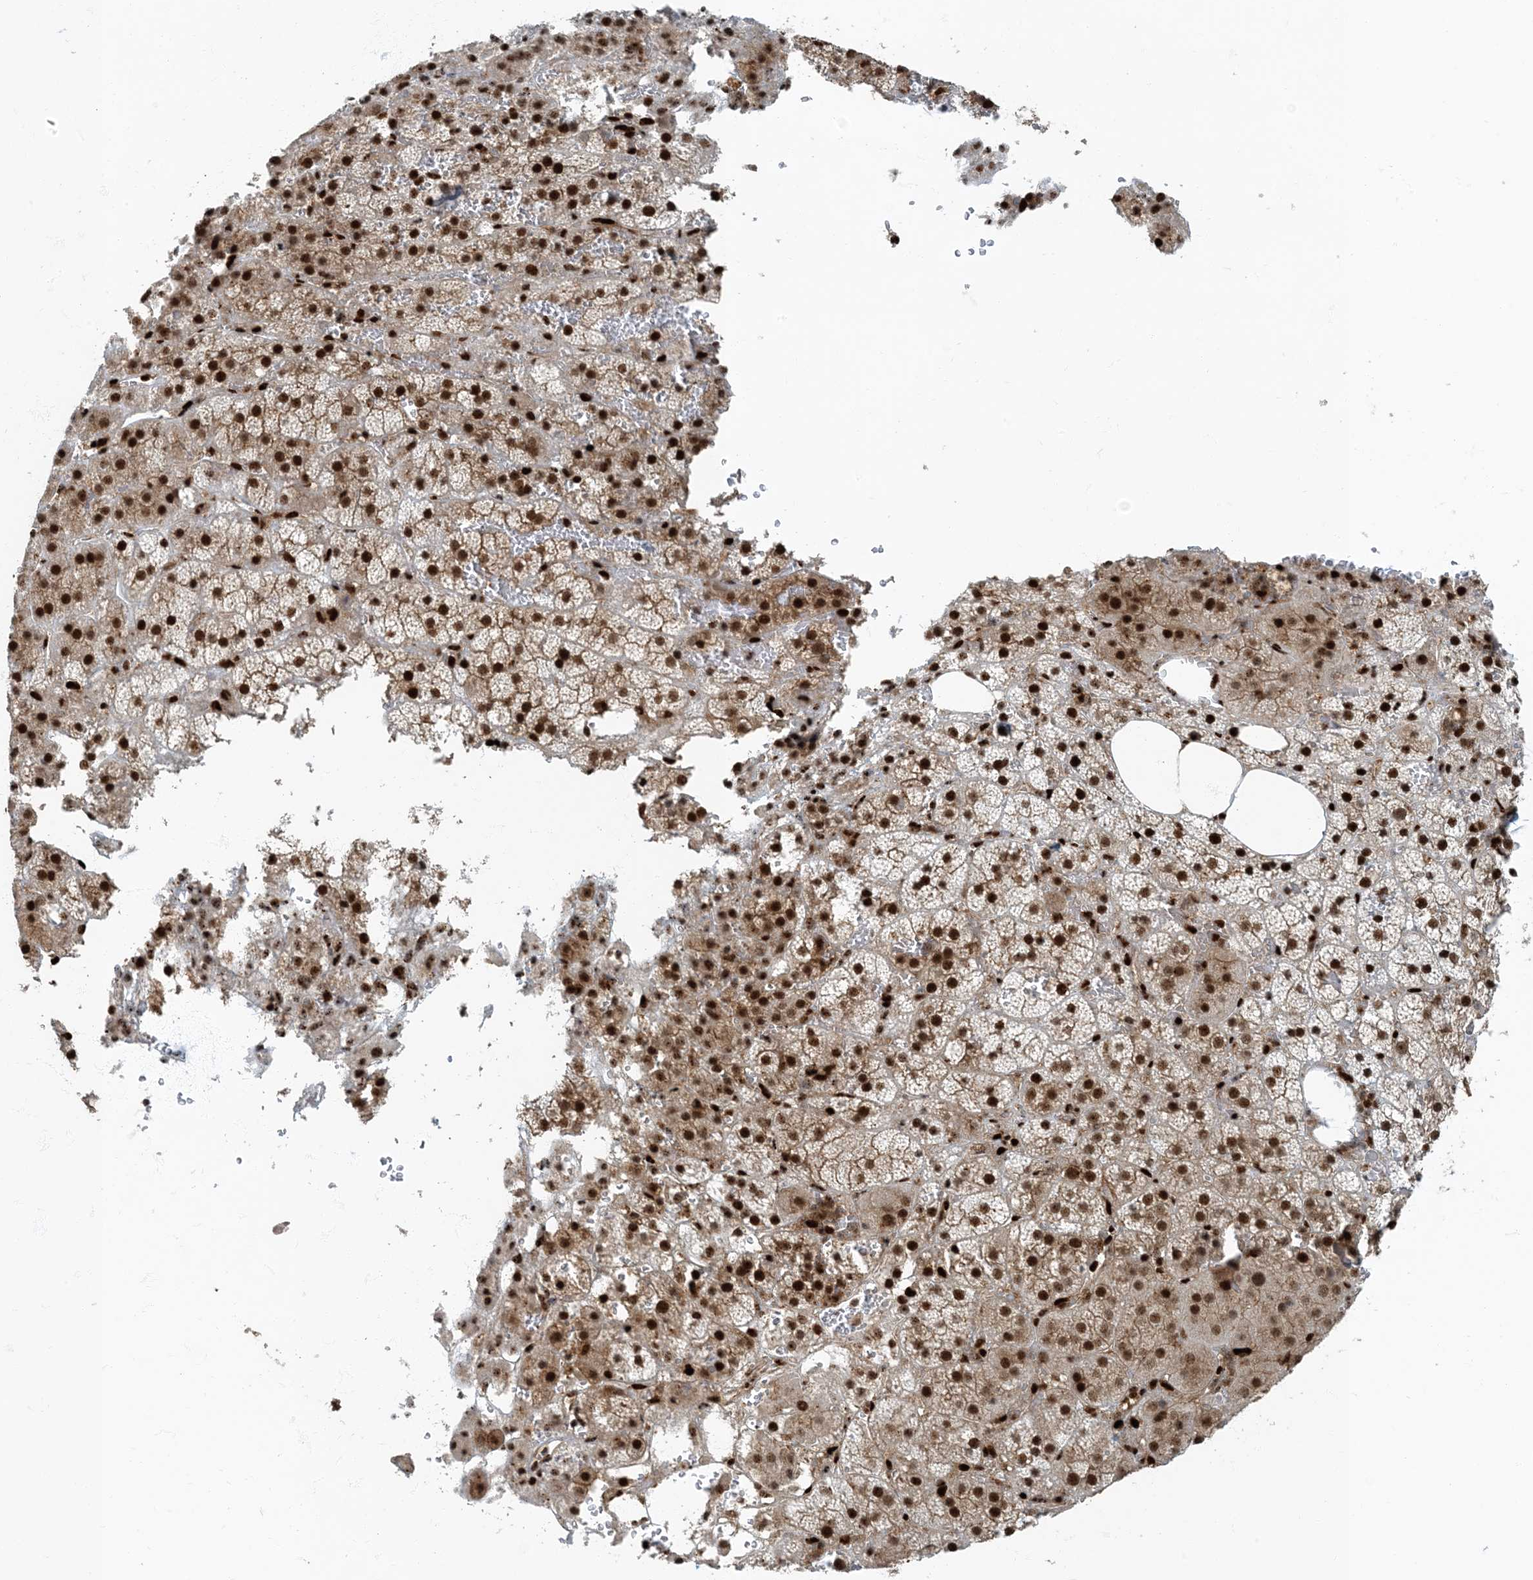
{"staining": {"intensity": "strong", "quantity": "25%-75%", "location": "cytoplasmic/membranous,nuclear"}, "tissue": "adrenal gland", "cell_type": "Glandular cells", "image_type": "normal", "snomed": [{"axis": "morphology", "description": "Normal tissue, NOS"}, {"axis": "topography", "description": "Adrenal gland"}], "caption": "Adrenal gland was stained to show a protein in brown. There is high levels of strong cytoplasmic/membranous,nuclear expression in approximately 25%-75% of glandular cells. The staining was performed using DAB (3,3'-diaminobenzidine), with brown indicating positive protein expression. Nuclei are stained blue with hematoxylin.", "gene": "MBD1", "patient": {"sex": "female", "age": 59}}